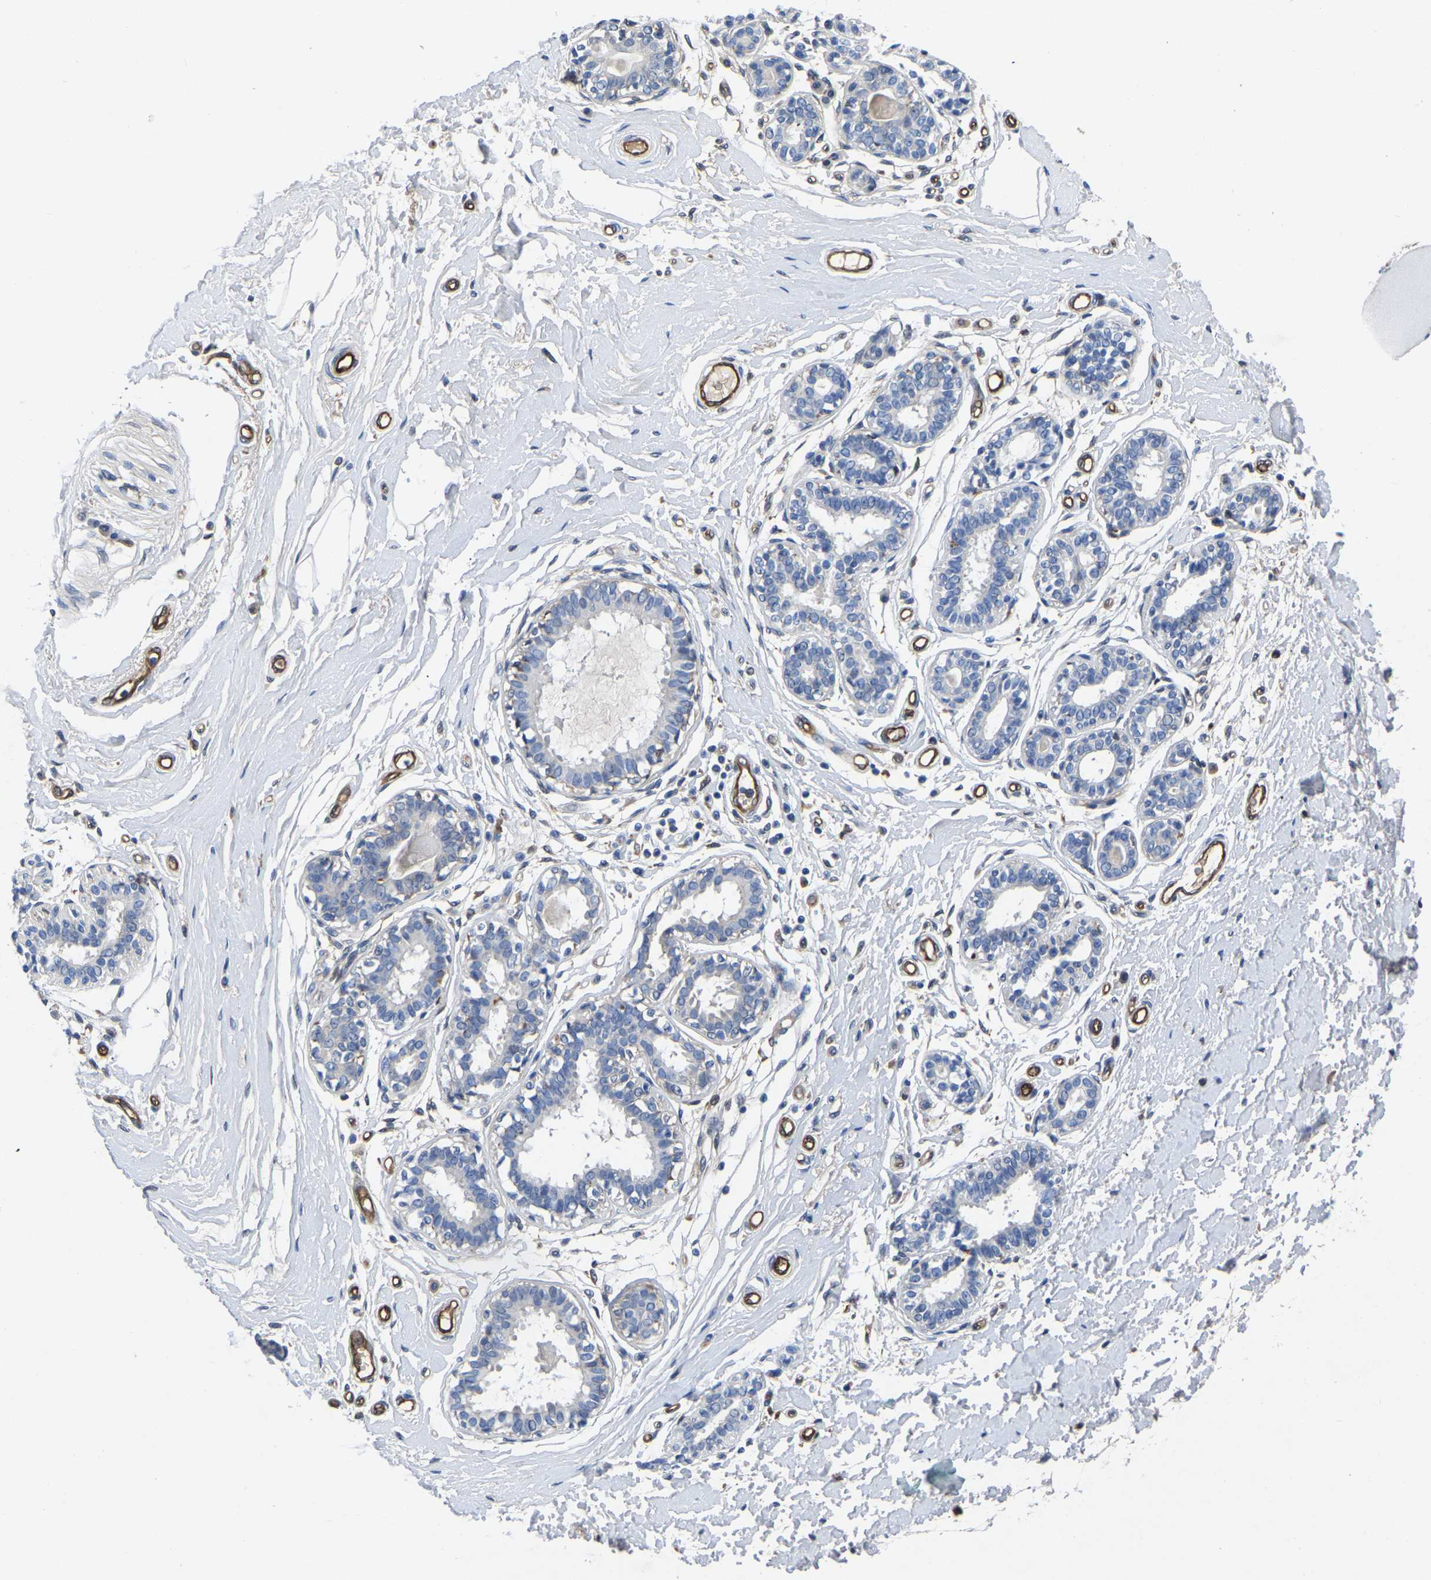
{"staining": {"intensity": "negative", "quantity": "none", "location": "none"}, "tissue": "breast", "cell_type": "Adipocytes", "image_type": "normal", "snomed": [{"axis": "morphology", "description": "Normal tissue, NOS"}, {"axis": "morphology", "description": "Lobular carcinoma"}, {"axis": "topography", "description": "Breast"}], "caption": "The micrograph displays no significant positivity in adipocytes of breast.", "gene": "ATG2B", "patient": {"sex": "female", "age": 59}}